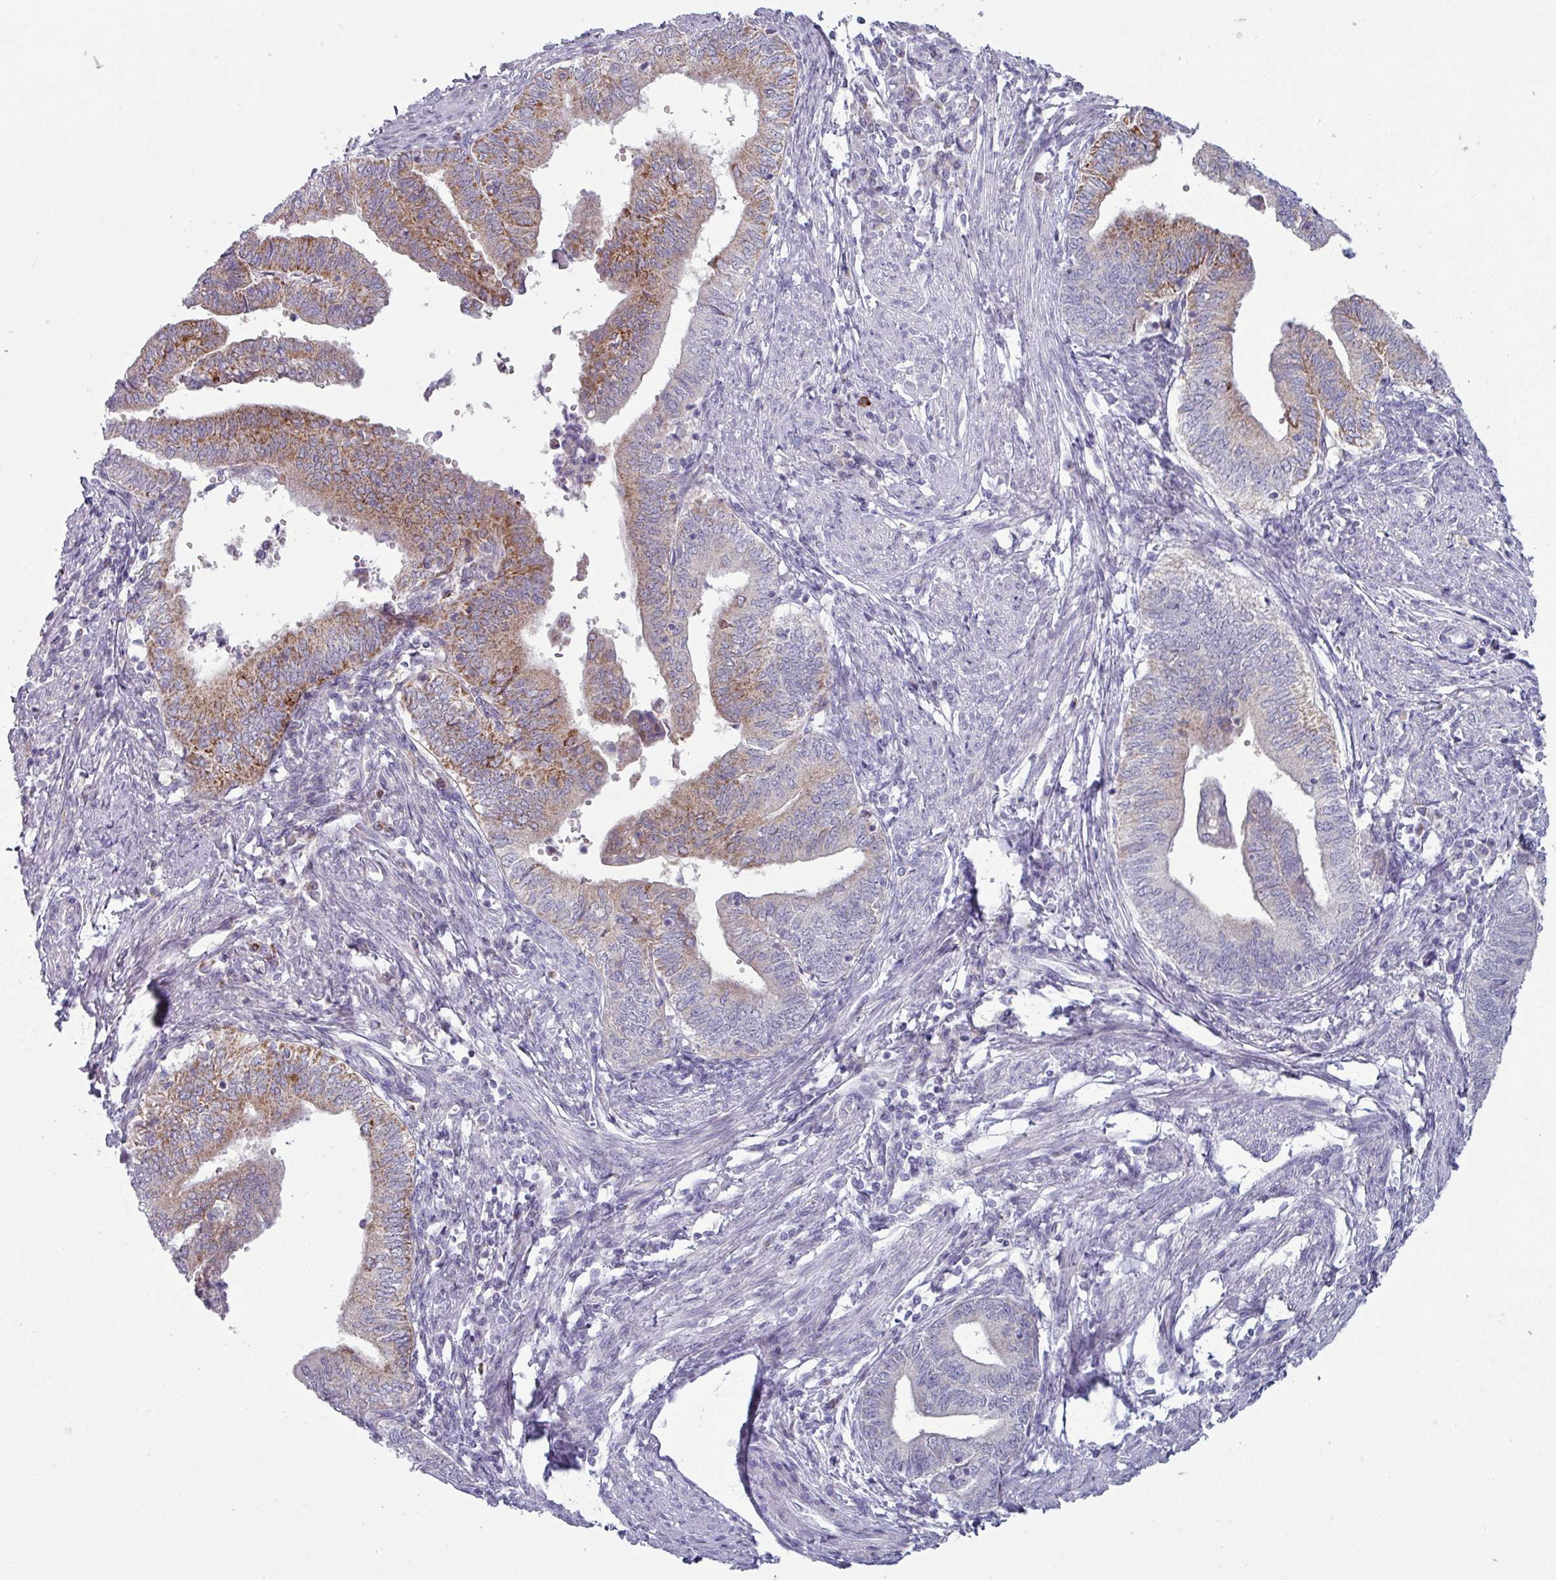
{"staining": {"intensity": "moderate", "quantity": "25%-75%", "location": "cytoplasmic/membranous"}, "tissue": "endometrial cancer", "cell_type": "Tumor cells", "image_type": "cancer", "snomed": [{"axis": "morphology", "description": "Adenocarcinoma, NOS"}, {"axis": "topography", "description": "Endometrium"}], "caption": "The micrograph shows immunohistochemical staining of endometrial cancer. There is moderate cytoplasmic/membranous expression is present in about 25%-75% of tumor cells. (Stains: DAB (3,3'-diaminobenzidine) in brown, nuclei in blue, Microscopy: brightfield microscopy at high magnification).", "gene": "ZNF615", "patient": {"sex": "female", "age": 66}}